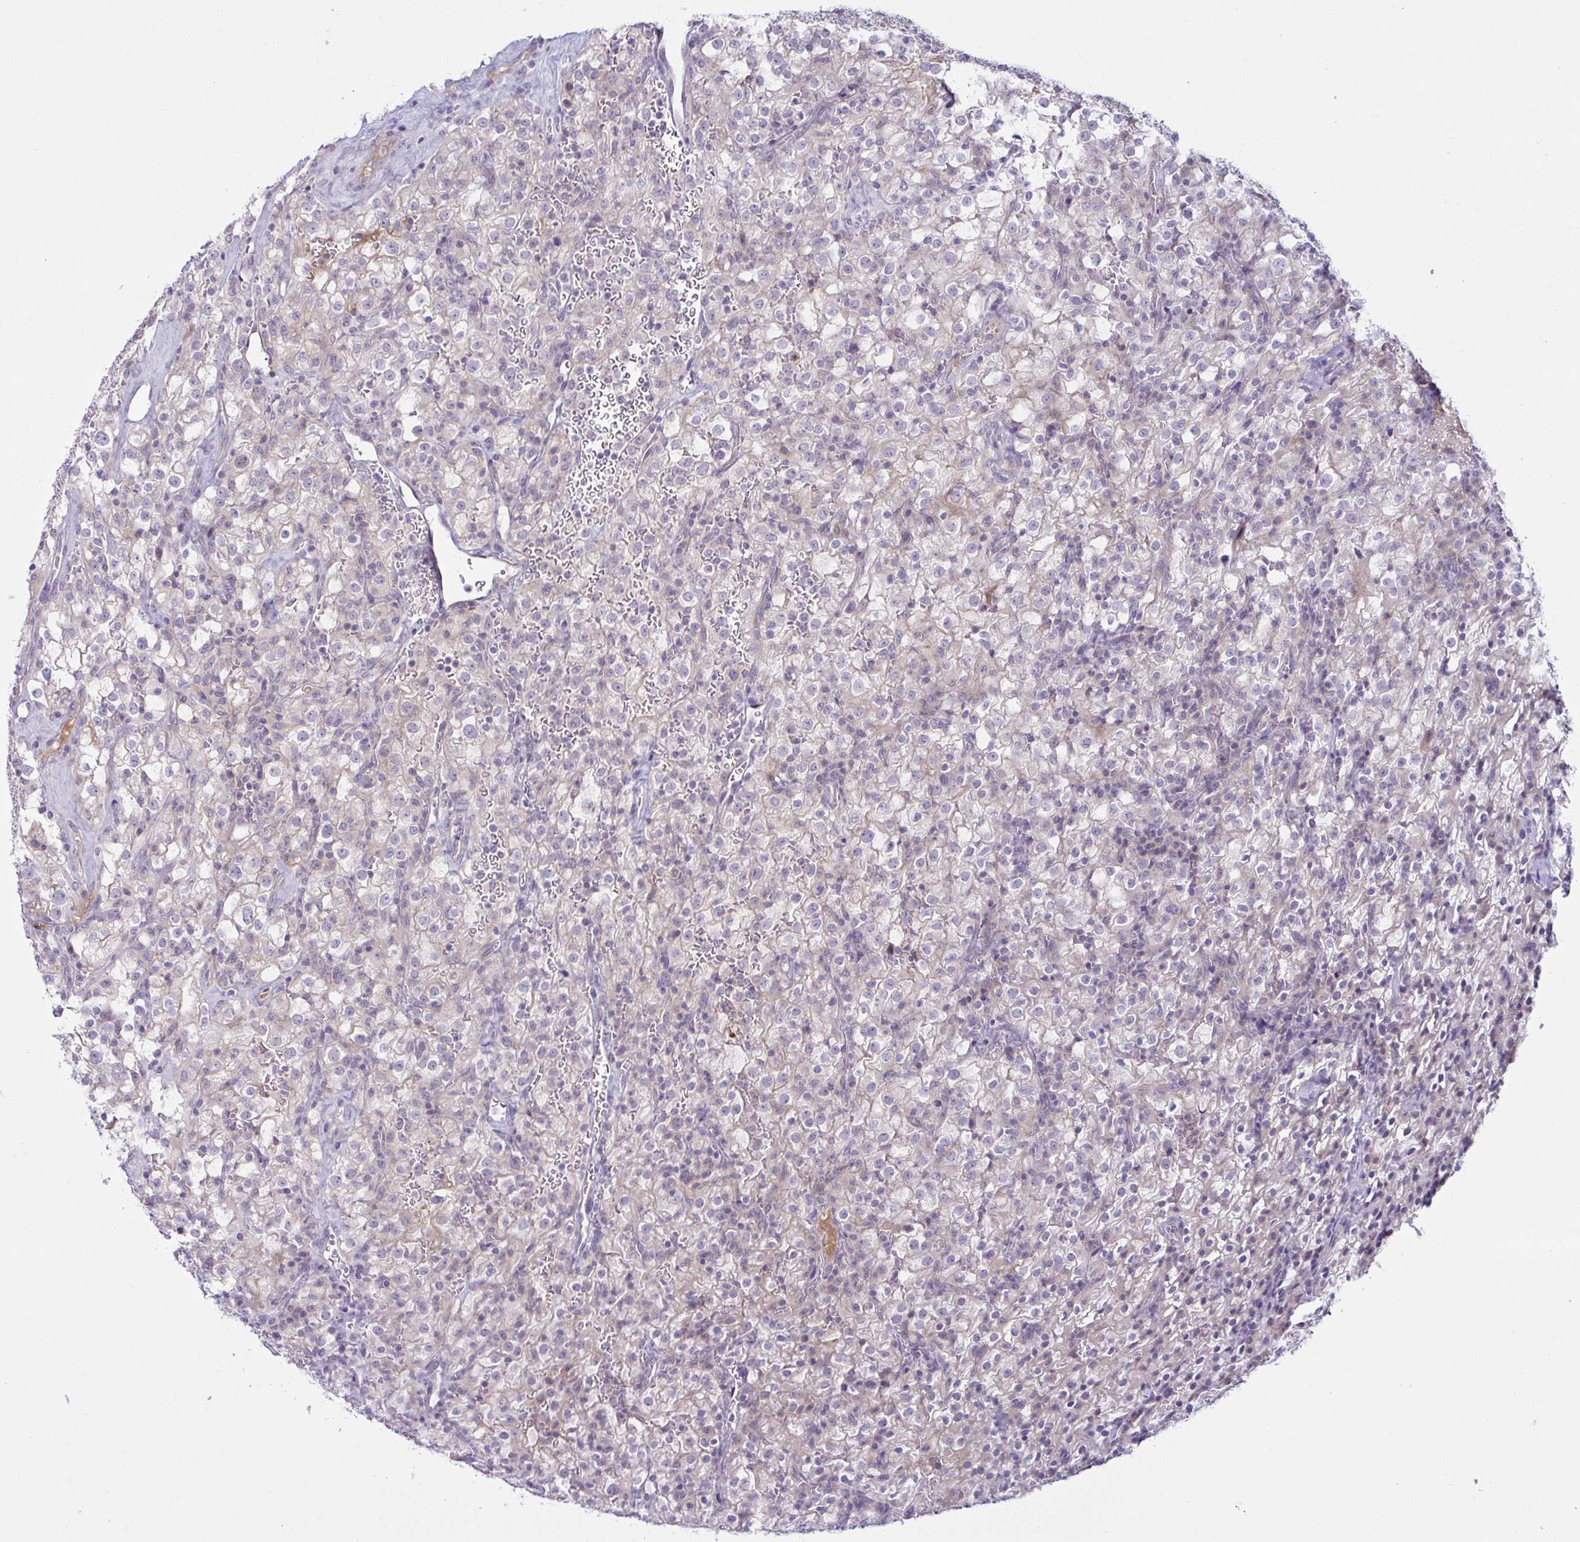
{"staining": {"intensity": "negative", "quantity": "none", "location": "none"}, "tissue": "renal cancer", "cell_type": "Tumor cells", "image_type": "cancer", "snomed": [{"axis": "morphology", "description": "Adenocarcinoma, NOS"}, {"axis": "topography", "description": "Kidney"}], "caption": "This photomicrograph is of adenocarcinoma (renal) stained with immunohistochemistry (IHC) to label a protein in brown with the nuclei are counter-stained blue. There is no positivity in tumor cells.", "gene": "SYNPO2L", "patient": {"sex": "female", "age": 74}}